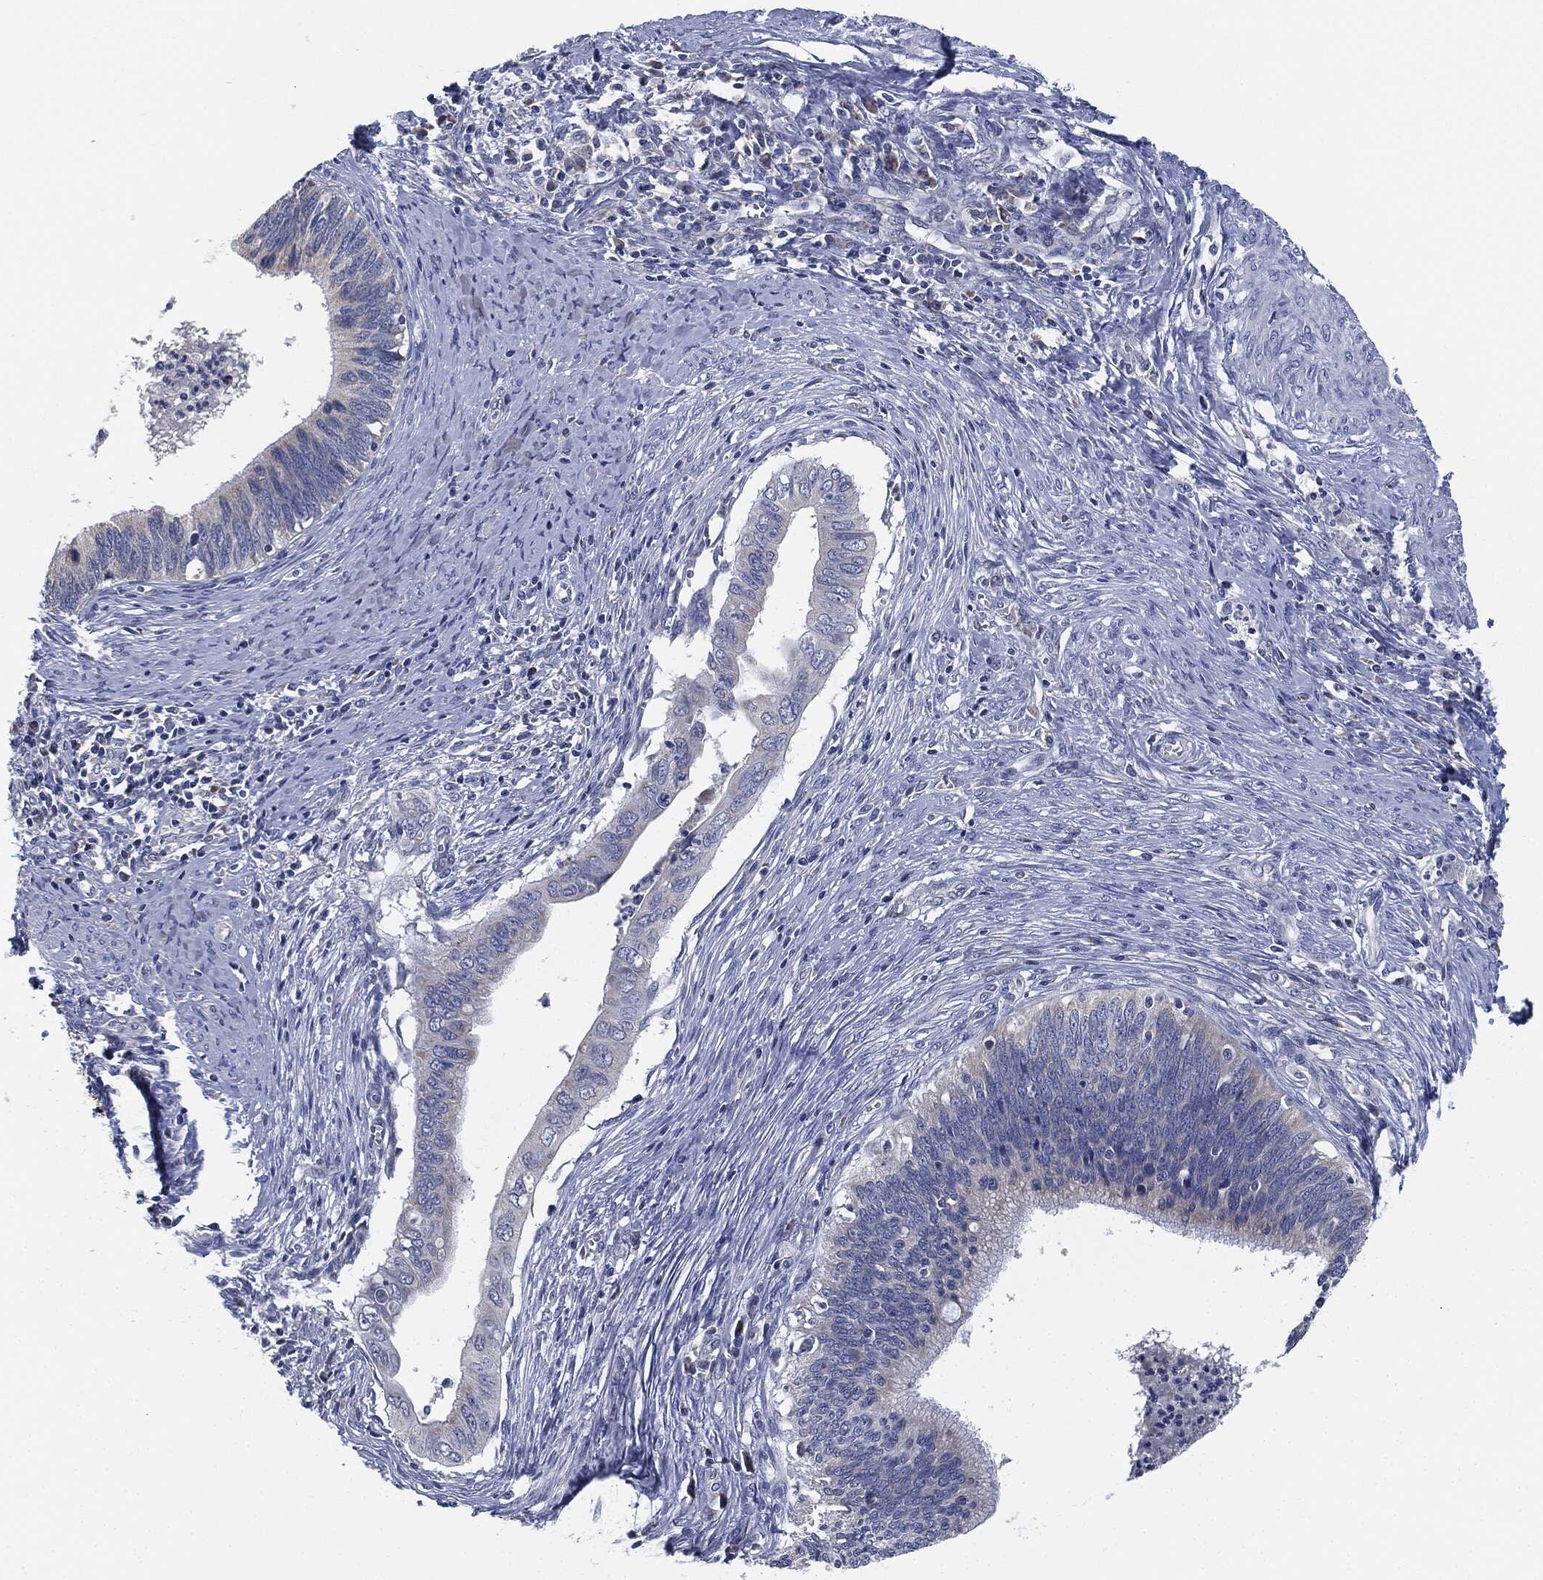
{"staining": {"intensity": "weak", "quantity": "<25%", "location": "cytoplasmic/membranous"}, "tissue": "cervical cancer", "cell_type": "Tumor cells", "image_type": "cancer", "snomed": [{"axis": "morphology", "description": "Adenocarcinoma, NOS"}, {"axis": "topography", "description": "Cervix"}], "caption": "Tumor cells are negative for protein expression in human cervical adenocarcinoma.", "gene": "SIGLEC9", "patient": {"sex": "female", "age": 42}}